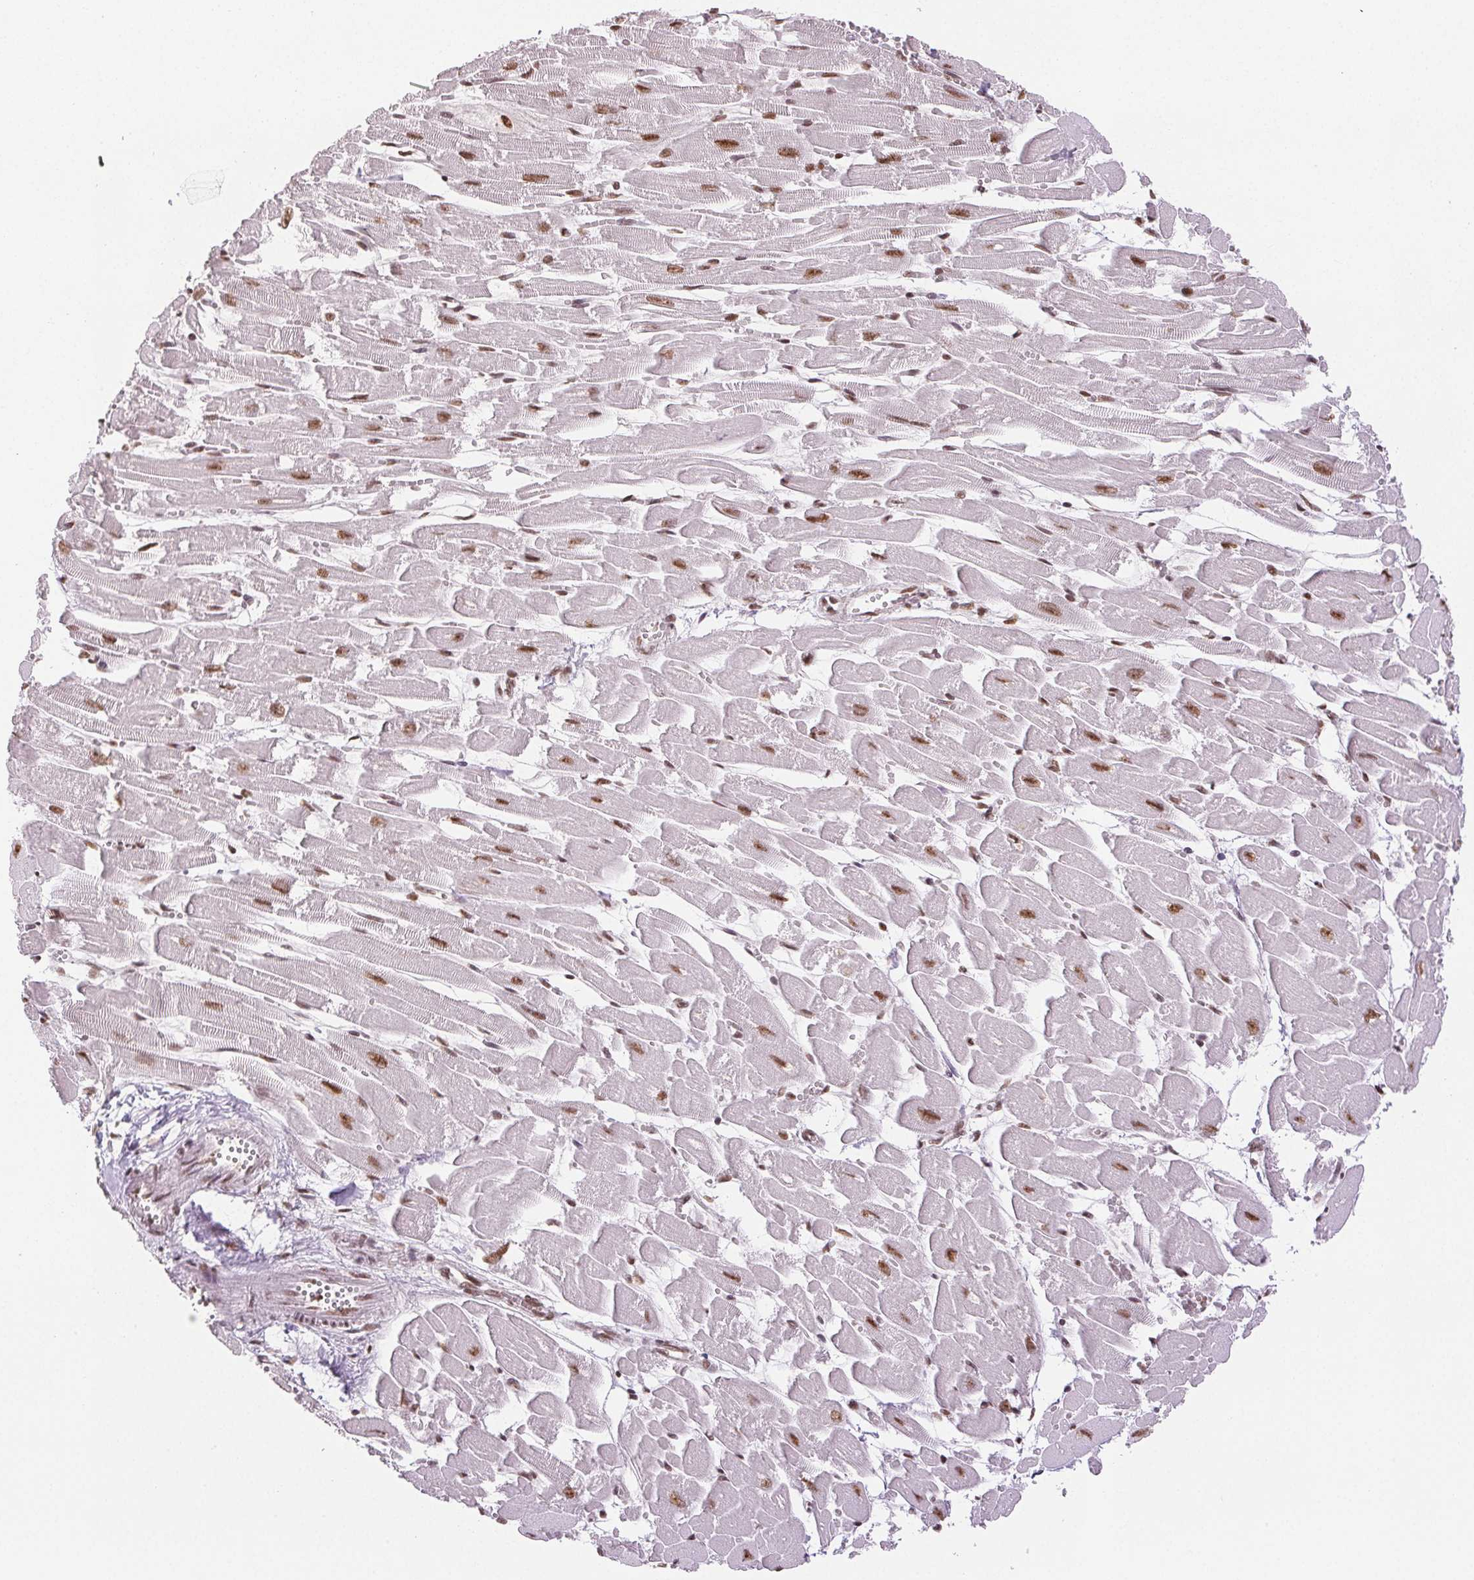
{"staining": {"intensity": "moderate", "quantity": ">75%", "location": "nuclear"}, "tissue": "heart muscle", "cell_type": "Cardiomyocytes", "image_type": "normal", "snomed": [{"axis": "morphology", "description": "Normal tissue, NOS"}, {"axis": "topography", "description": "Heart"}], "caption": "A high-resolution histopathology image shows immunohistochemistry staining of unremarkable heart muscle, which shows moderate nuclear staining in about >75% of cardiomyocytes.", "gene": "IK", "patient": {"sex": "female", "age": 52}}